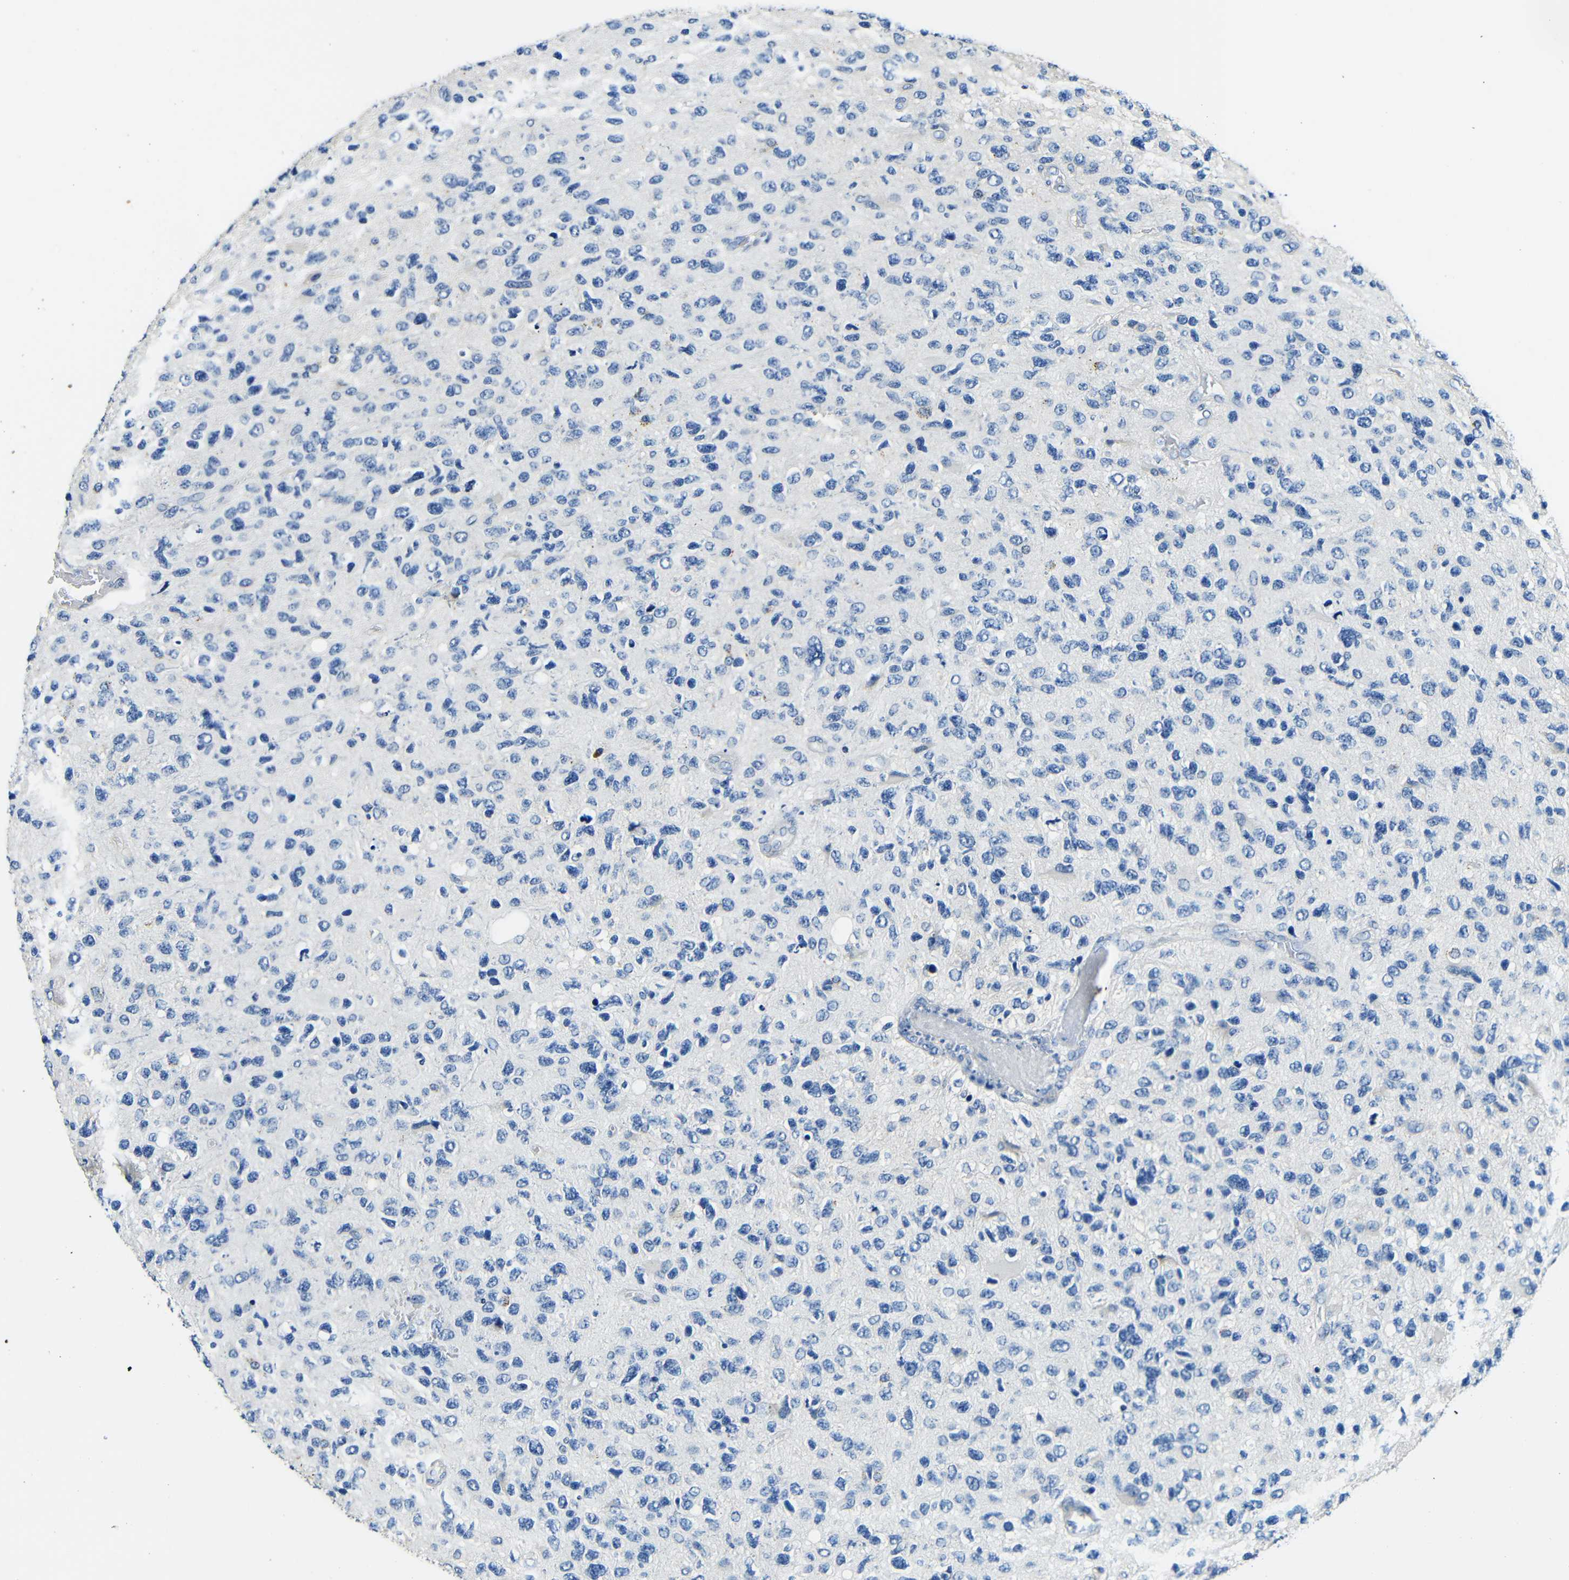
{"staining": {"intensity": "negative", "quantity": "none", "location": "none"}, "tissue": "glioma", "cell_type": "Tumor cells", "image_type": "cancer", "snomed": [{"axis": "morphology", "description": "Glioma, malignant, High grade"}, {"axis": "topography", "description": "Brain"}], "caption": "Tumor cells are negative for brown protein staining in malignant high-grade glioma. (Stains: DAB (3,3'-diaminobenzidine) immunohistochemistry with hematoxylin counter stain, Microscopy: brightfield microscopy at high magnification).", "gene": "FMO5", "patient": {"sex": "female", "age": 58}}